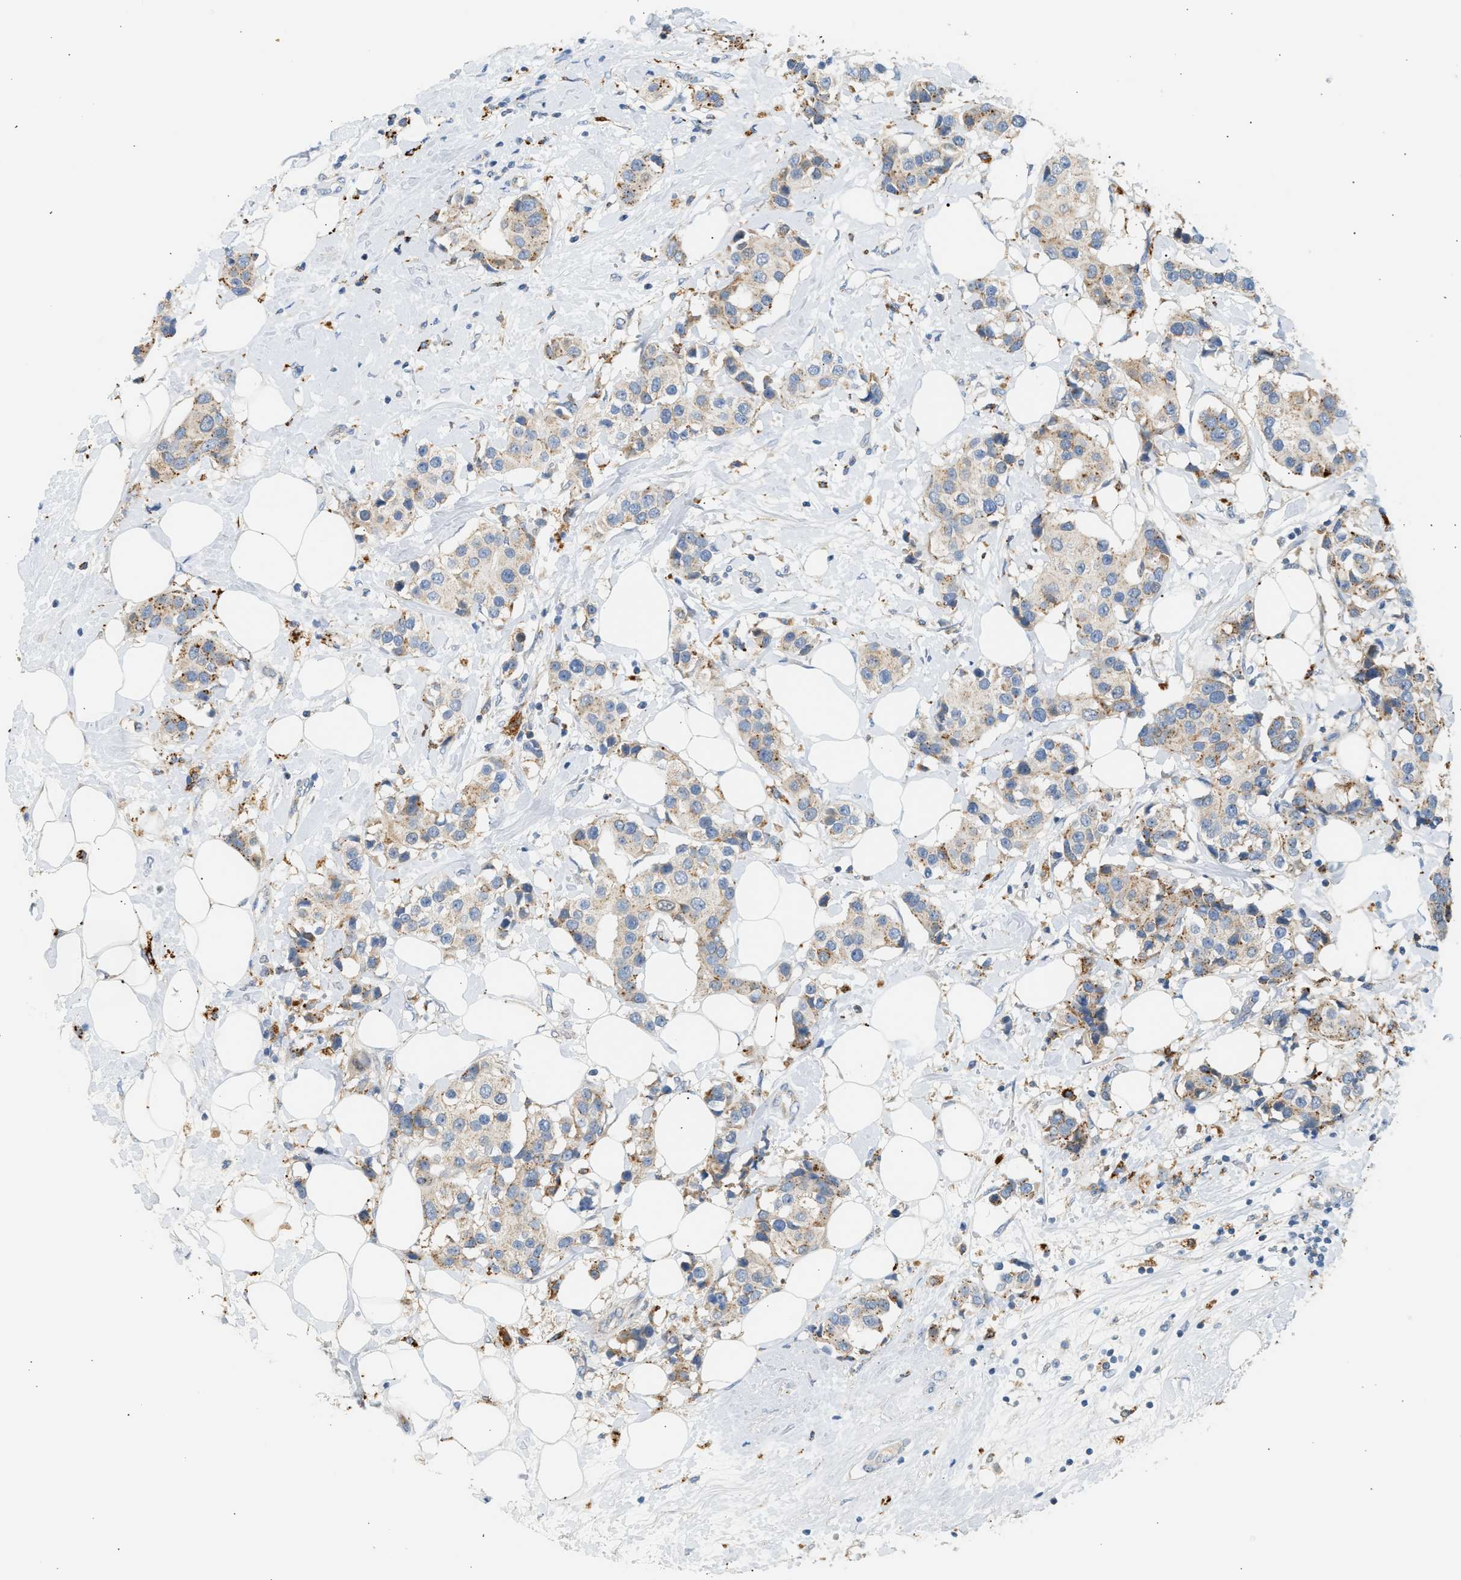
{"staining": {"intensity": "weak", "quantity": ">75%", "location": "cytoplasmic/membranous"}, "tissue": "breast cancer", "cell_type": "Tumor cells", "image_type": "cancer", "snomed": [{"axis": "morphology", "description": "Normal tissue, NOS"}, {"axis": "morphology", "description": "Duct carcinoma"}, {"axis": "topography", "description": "Breast"}], "caption": "Breast cancer tissue displays weak cytoplasmic/membranous expression in approximately >75% of tumor cells", "gene": "ENTHD1", "patient": {"sex": "female", "age": 39}}